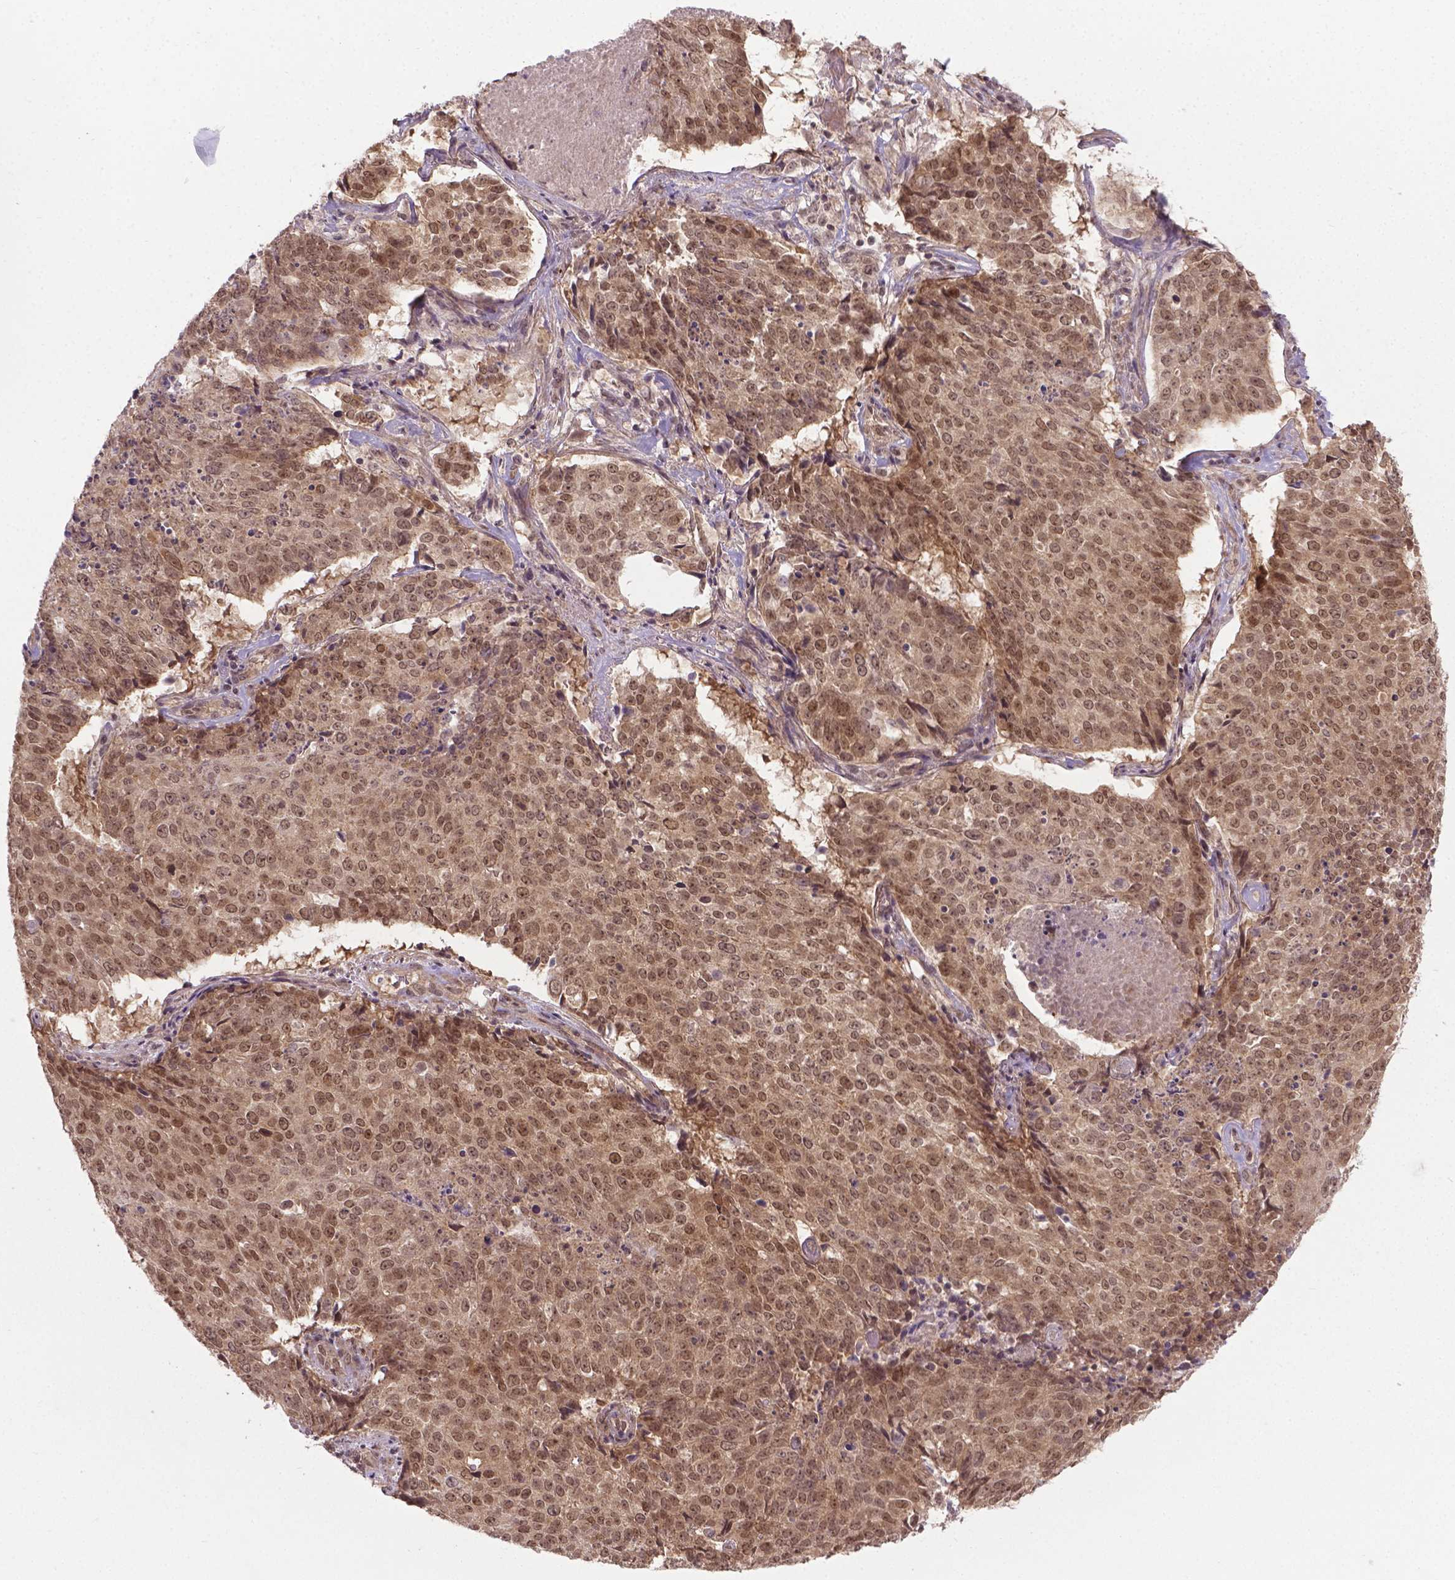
{"staining": {"intensity": "moderate", "quantity": ">75%", "location": "nuclear"}, "tissue": "lung cancer", "cell_type": "Tumor cells", "image_type": "cancer", "snomed": [{"axis": "morphology", "description": "Normal tissue, NOS"}, {"axis": "morphology", "description": "Squamous cell carcinoma, NOS"}, {"axis": "topography", "description": "Bronchus"}, {"axis": "topography", "description": "Lung"}], "caption": "A histopathology image showing moderate nuclear expression in approximately >75% of tumor cells in lung cancer, as visualized by brown immunohistochemical staining.", "gene": "ANKRD54", "patient": {"sex": "male", "age": 64}}